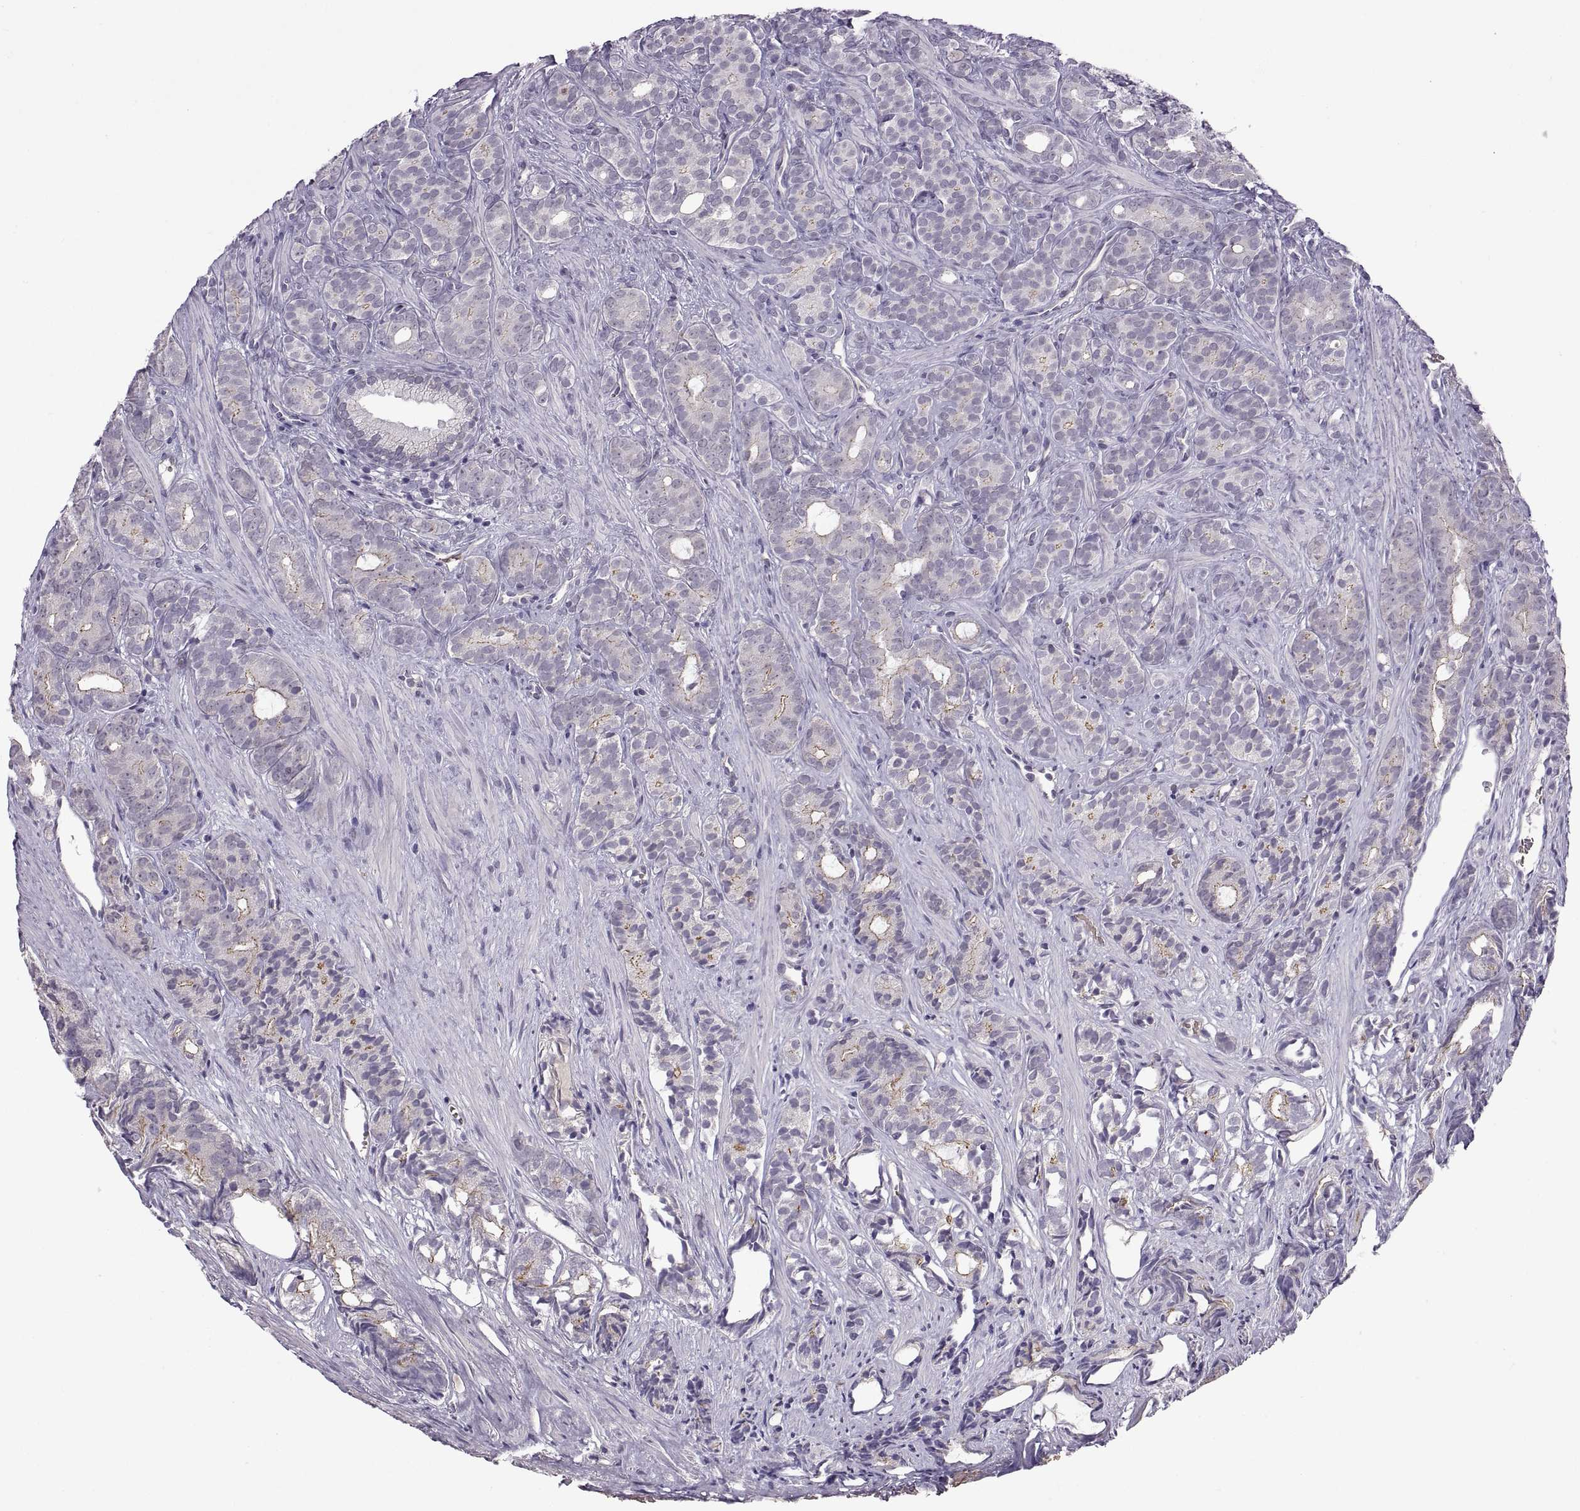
{"staining": {"intensity": "moderate", "quantity": "<25%", "location": "cytoplasmic/membranous"}, "tissue": "prostate cancer", "cell_type": "Tumor cells", "image_type": "cancer", "snomed": [{"axis": "morphology", "description": "Adenocarcinoma, High grade"}, {"axis": "topography", "description": "Prostate"}], "caption": "Human prostate cancer stained with a protein marker exhibits moderate staining in tumor cells.", "gene": "MEIOC", "patient": {"sex": "male", "age": 84}}